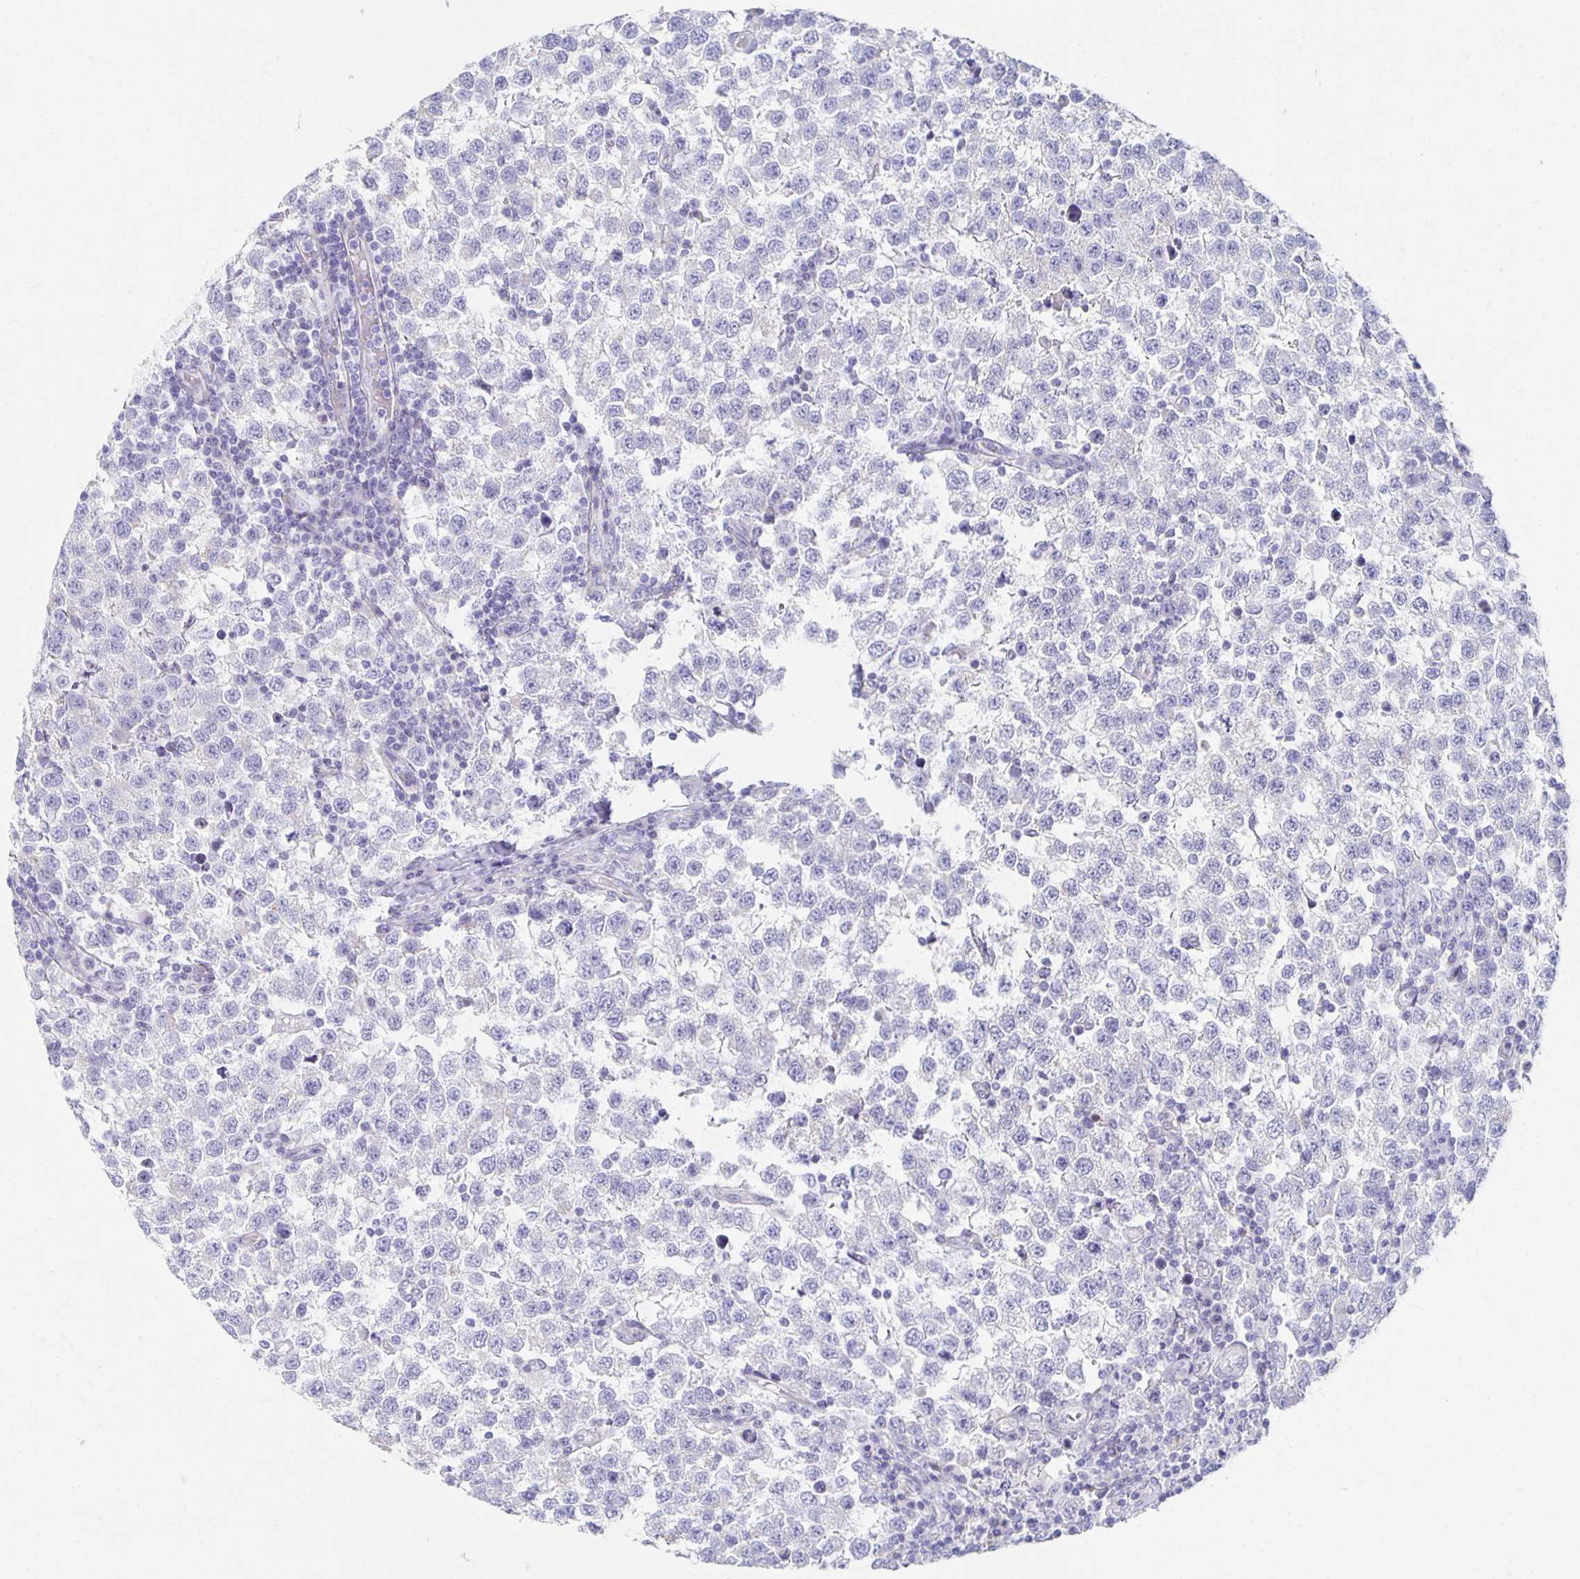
{"staining": {"intensity": "negative", "quantity": "none", "location": "none"}, "tissue": "testis cancer", "cell_type": "Tumor cells", "image_type": "cancer", "snomed": [{"axis": "morphology", "description": "Seminoma, NOS"}, {"axis": "topography", "description": "Testis"}], "caption": "Immunohistochemical staining of seminoma (testis) exhibits no significant expression in tumor cells. (Immunohistochemistry, brightfield microscopy, high magnification).", "gene": "TEX44", "patient": {"sex": "male", "age": 34}}